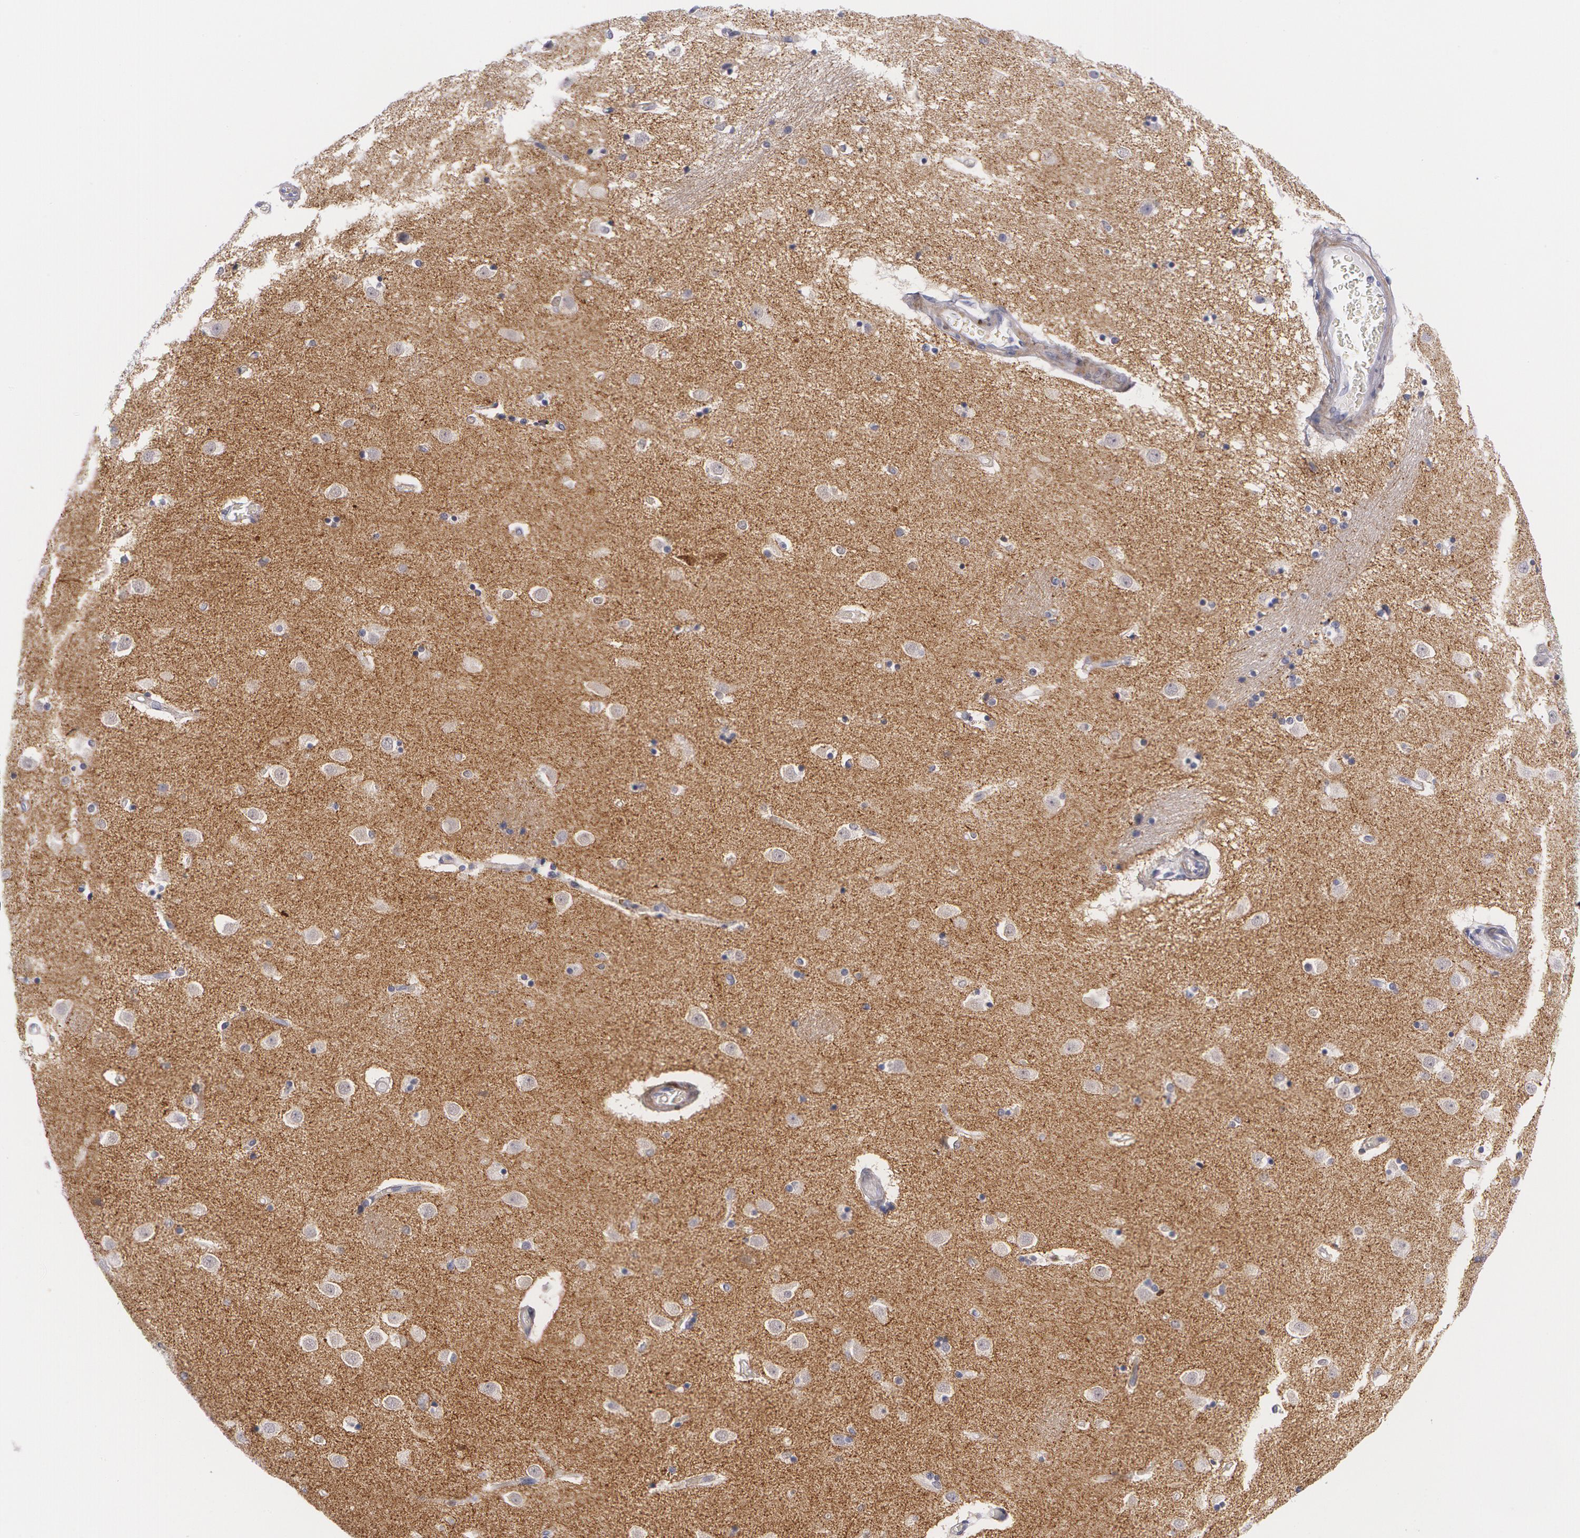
{"staining": {"intensity": "negative", "quantity": "none", "location": "none"}, "tissue": "caudate", "cell_type": "Glial cells", "image_type": "normal", "snomed": [{"axis": "morphology", "description": "Normal tissue, NOS"}, {"axis": "topography", "description": "Lateral ventricle wall"}], "caption": "A histopathology image of caudate stained for a protein reveals no brown staining in glial cells. (DAB (3,3'-diaminobenzidine) immunohistochemistry with hematoxylin counter stain).", "gene": "SNCG", "patient": {"sex": "female", "age": 54}}